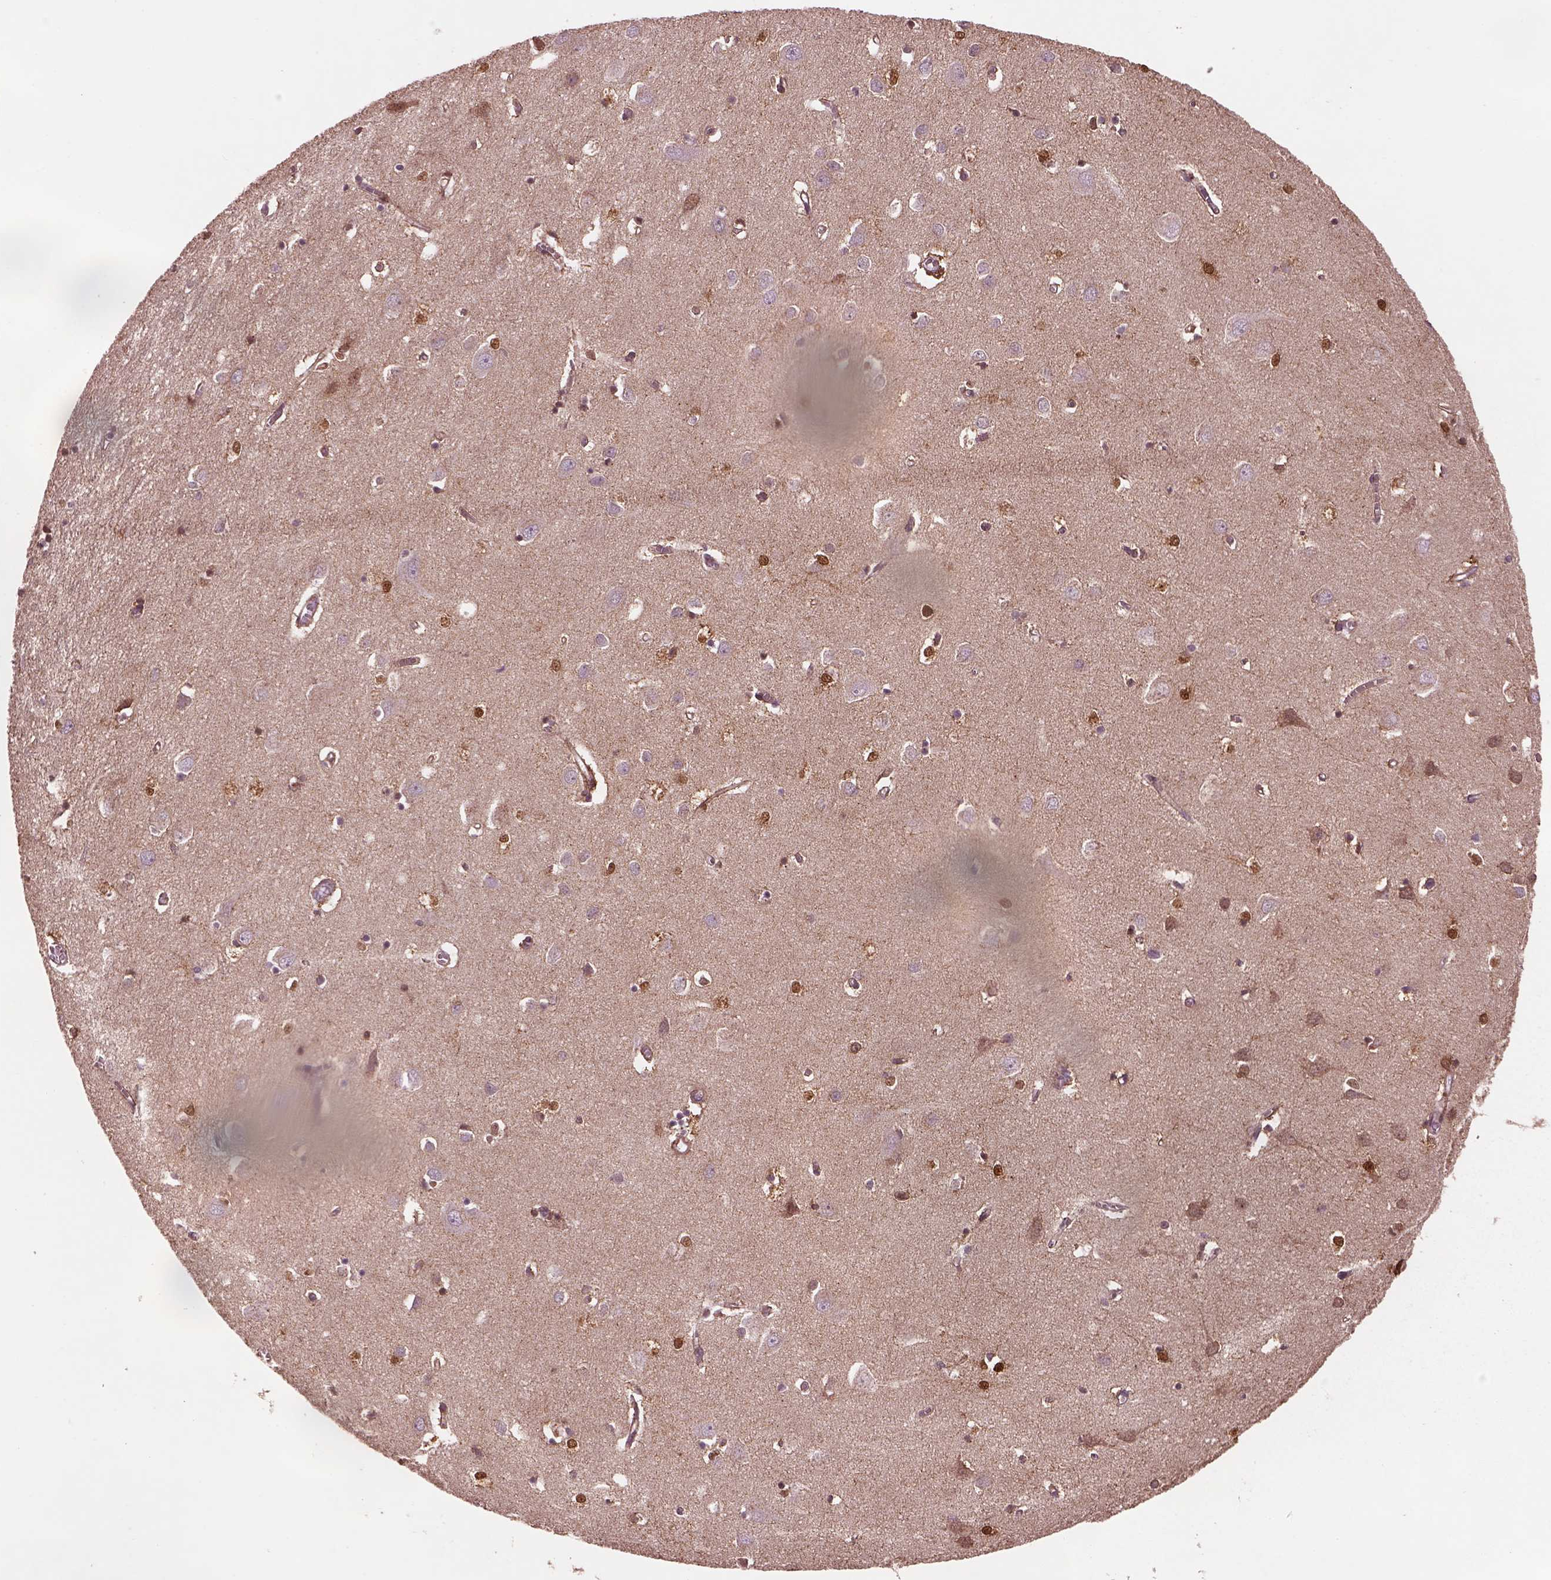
{"staining": {"intensity": "negative", "quantity": "none", "location": "none"}, "tissue": "cerebral cortex", "cell_type": "Endothelial cells", "image_type": "normal", "snomed": [{"axis": "morphology", "description": "Normal tissue, NOS"}, {"axis": "topography", "description": "Cerebral cortex"}], "caption": "Endothelial cells are negative for brown protein staining in benign cerebral cortex. Brightfield microscopy of immunohistochemistry (IHC) stained with DAB (brown) and hematoxylin (blue), captured at high magnification.", "gene": "SRI", "patient": {"sex": "male", "age": 70}}